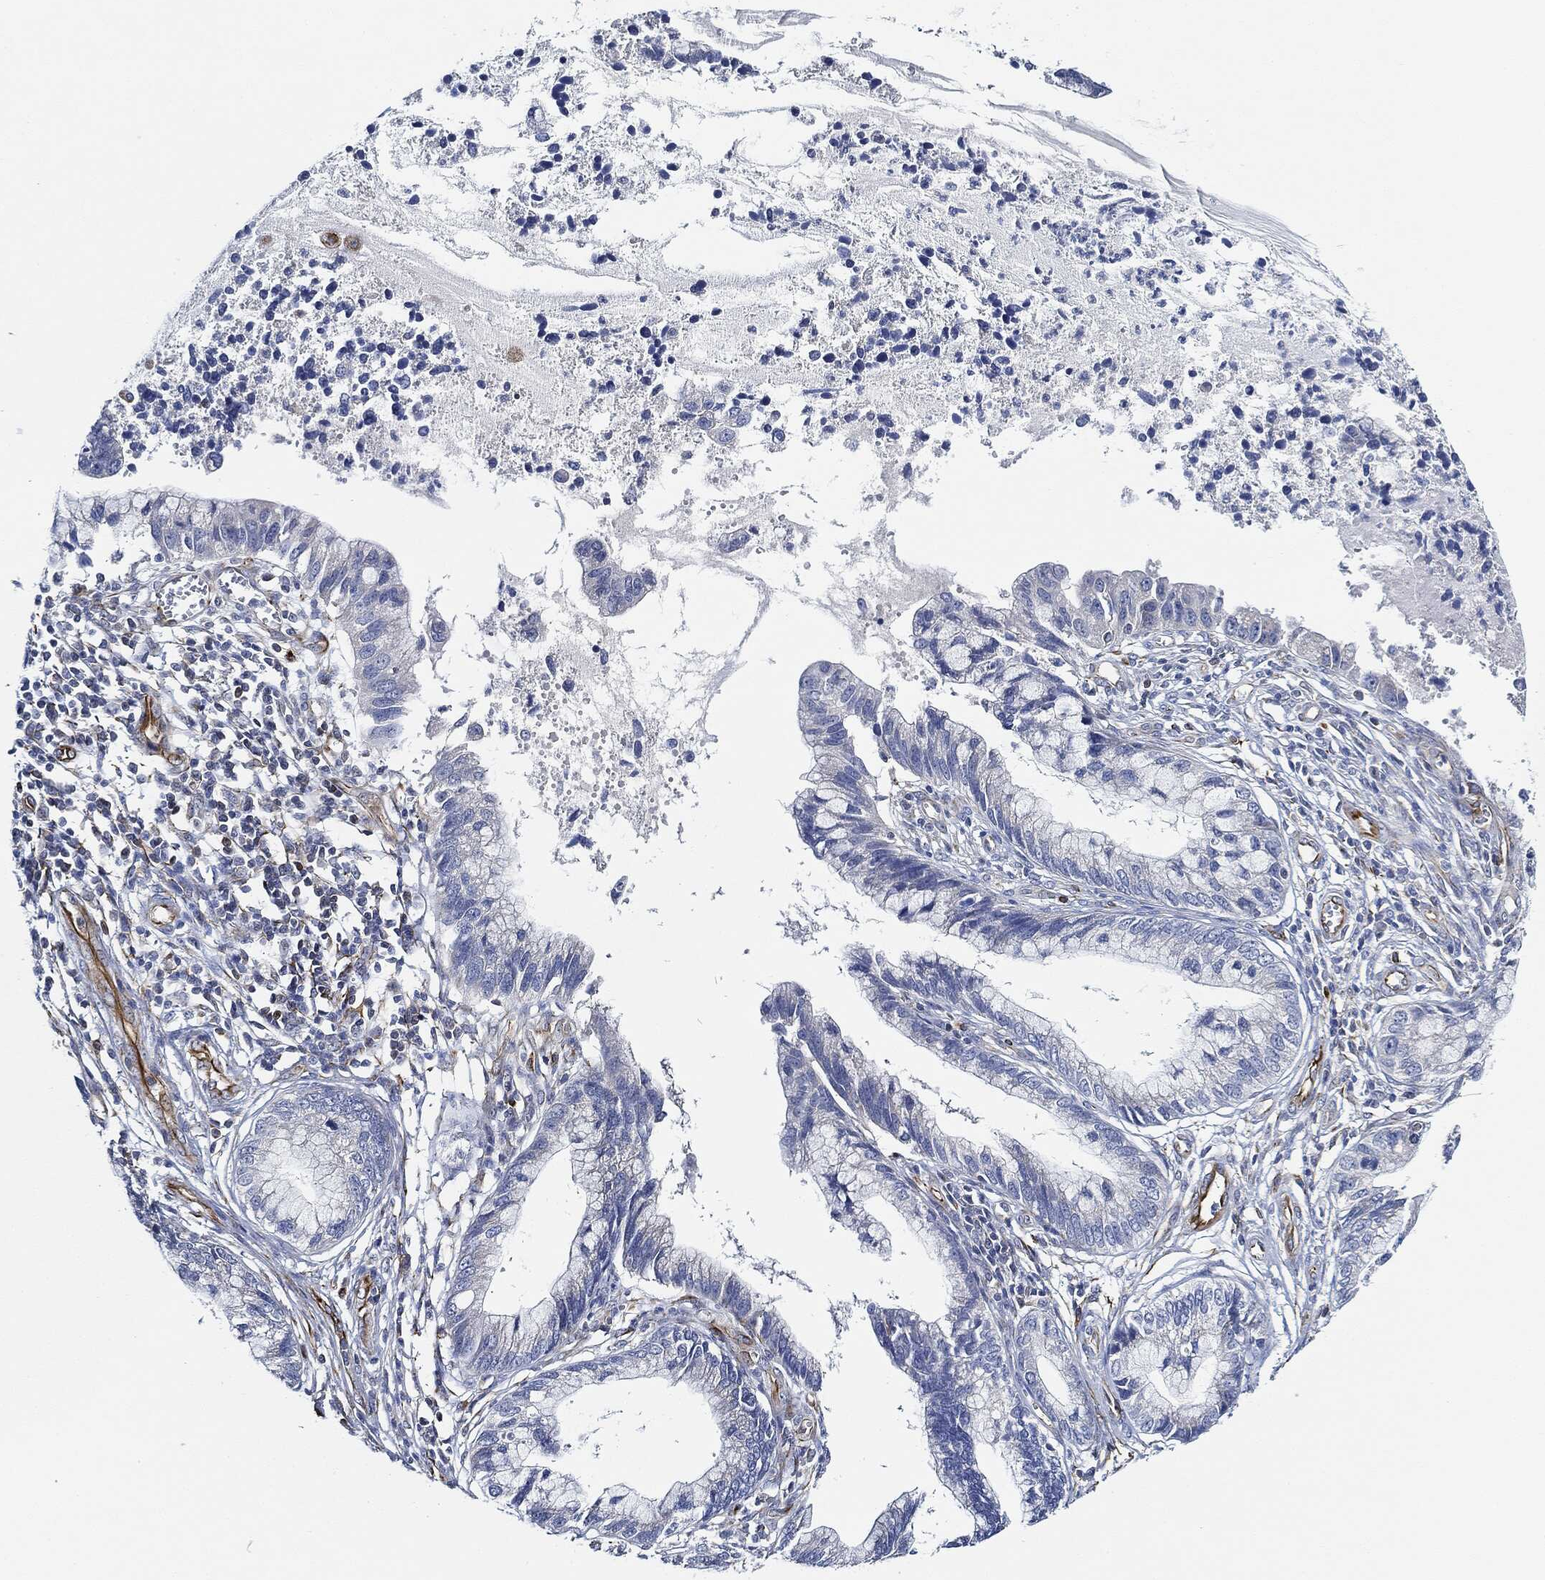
{"staining": {"intensity": "negative", "quantity": "none", "location": "none"}, "tissue": "cervical cancer", "cell_type": "Tumor cells", "image_type": "cancer", "snomed": [{"axis": "morphology", "description": "Adenocarcinoma, NOS"}, {"axis": "topography", "description": "Cervix"}], "caption": "Histopathology image shows no protein positivity in tumor cells of cervical adenocarcinoma tissue. (Brightfield microscopy of DAB (3,3'-diaminobenzidine) IHC at high magnification).", "gene": "THSD1", "patient": {"sex": "female", "age": 44}}